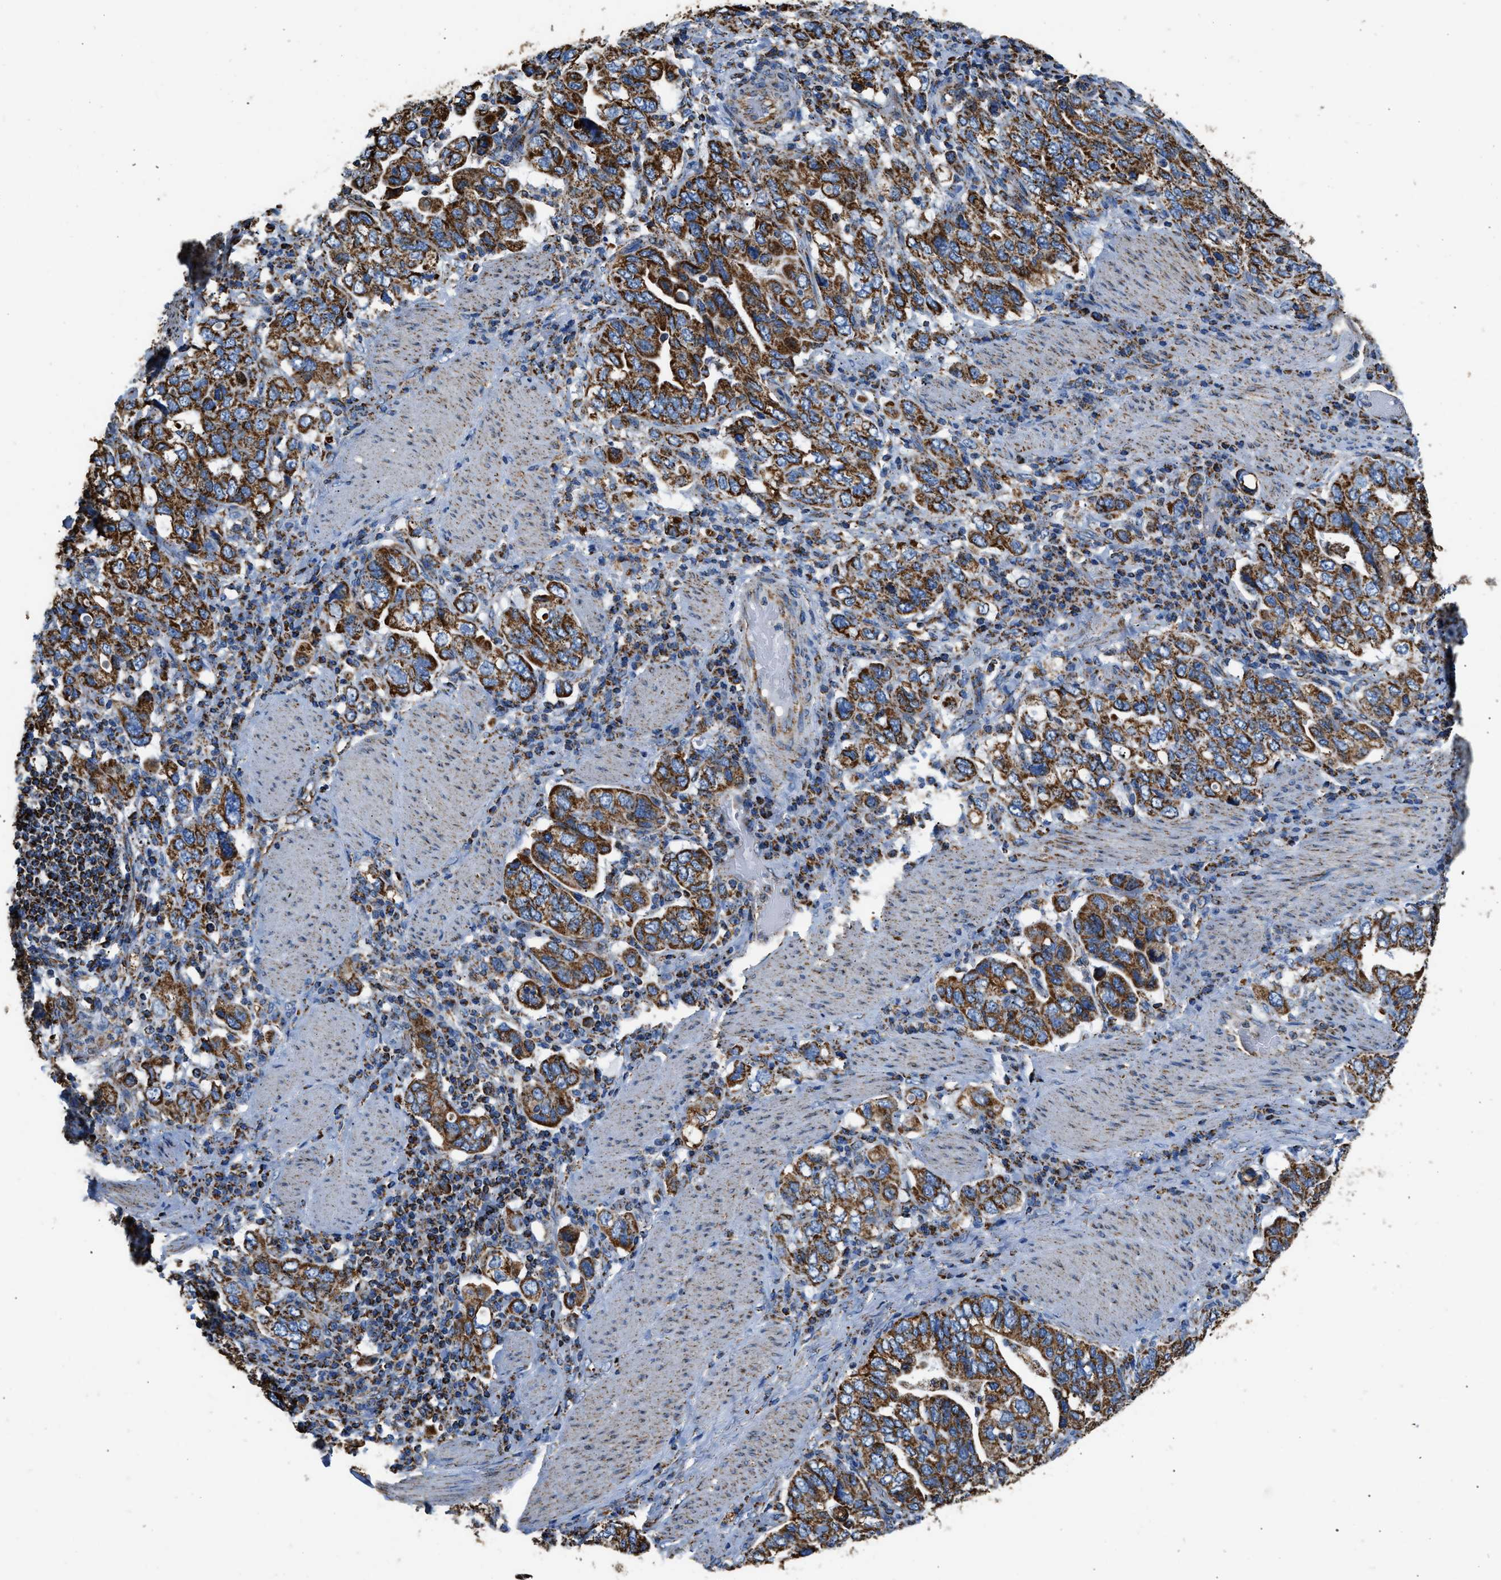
{"staining": {"intensity": "moderate", "quantity": ">75%", "location": "cytoplasmic/membranous"}, "tissue": "stomach cancer", "cell_type": "Tumor cells", "image_type": "cancer", "snomed": [{"axis": "morphology", "description": "Adenocarcinoma, NOS"}, {"axis": "topography", "description": "Stomach, upper"}], "caption": "About >75% of tumor cells in adenocarcinoma (stomach) display moderate cytoplasmic/membranous protein expression as visualized by brown immunohistochemical staining.", "gene": "IRX6", "patient": {"sex": "male", "age": 62}}